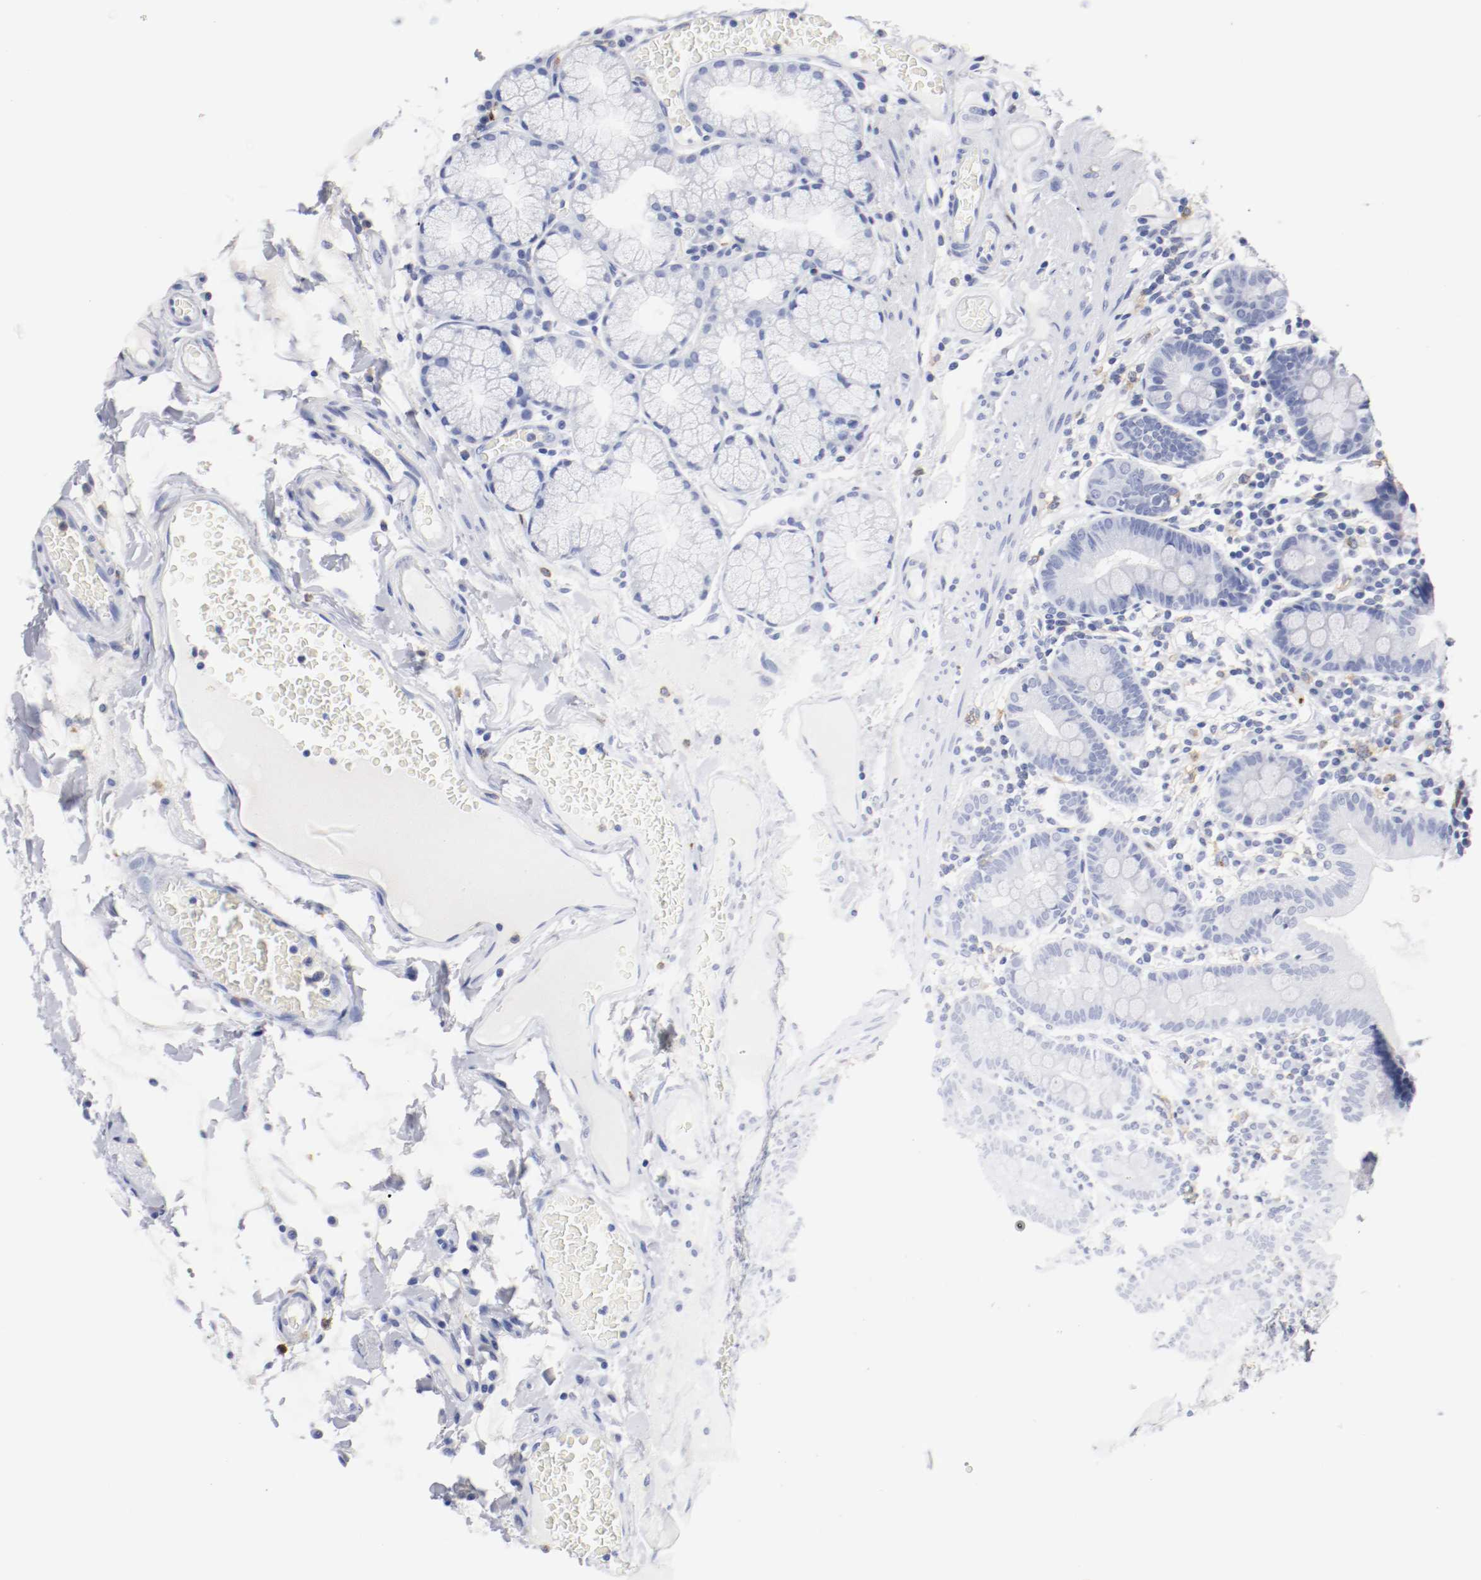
{"staining": {"intensity": "negative", "quantity": "none", "location": "none"}, "tissue": "duodenum", "cell_type": "Glandular cells", "image_type": "normal", "snomed": [{"axis": "morphology", "description": "Normal tissue, NOS"}, {"axis": "topography", "description": "Duodenum"}], "caption": "The photomicrograph shows no staining of glandular cells in normal duodenum. (Brightfield microscopy of DAB (3,3'-diaminobenzidine) IHC at high magnification).", "gene": "ITGAX", "patient": {"sex": "male", "age": 50}}